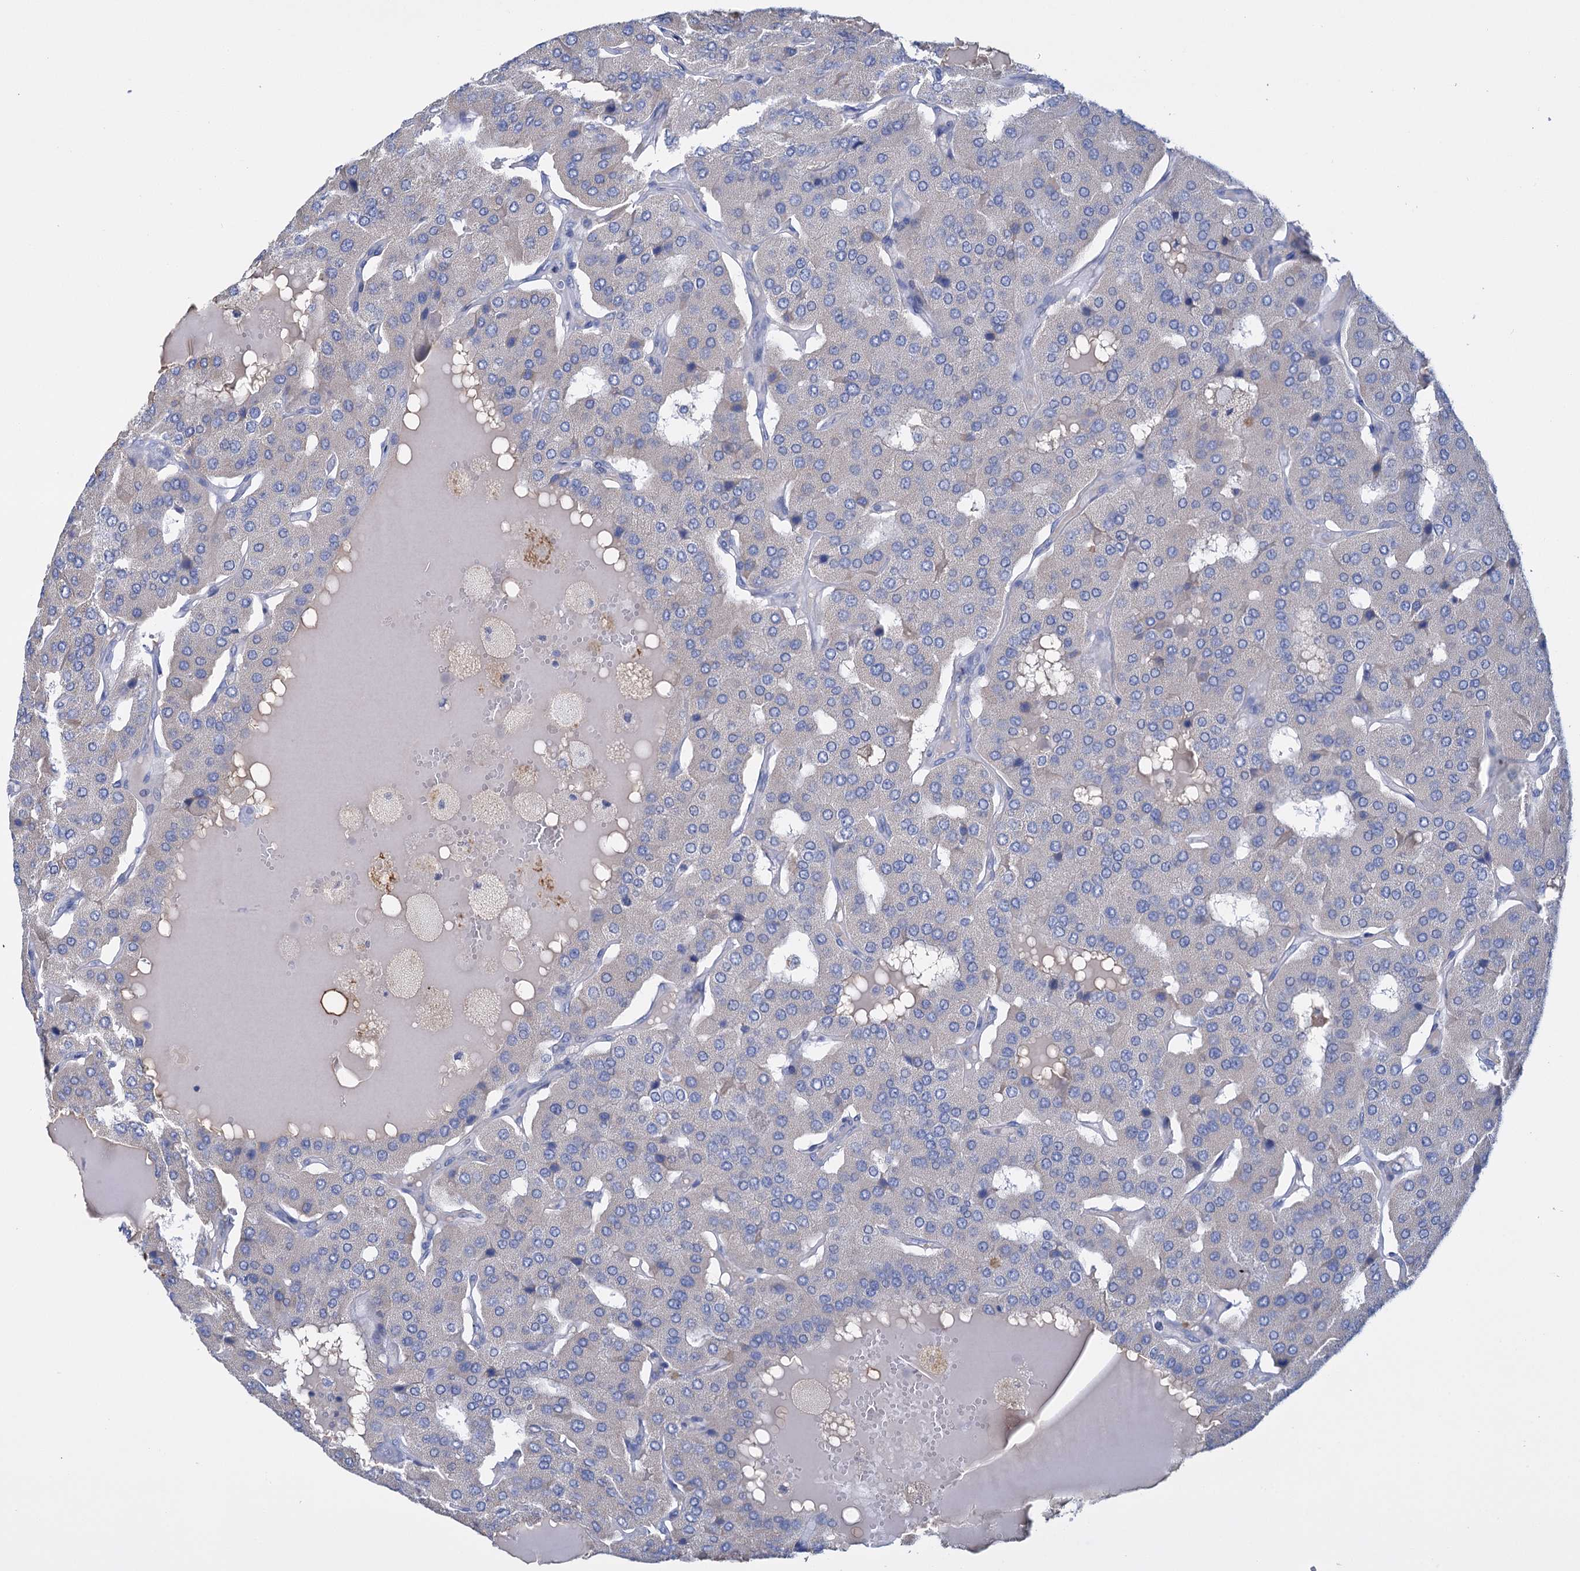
{"staining": {"intensity": "negative", "quantity": "none", "location": "none"}, "tissue": "parathyroid gland", "cell_type": "Glandular cells", "image_type": "normal", "snomed": [{"axis": "morphology", "description": "Normal tissue, NOS"}, {"axis": "morphology", "description": "Adenoma, NOS"}, {"axis": "topography", "description": "Parathyroid gland"}], "caption": "DAB immunohistochemical staining of unremarkable parathyroid gland shows no significant positivity in glandular cells.", "gene": "FBXW12", "patient": {"sex": "female", "age": 86}}